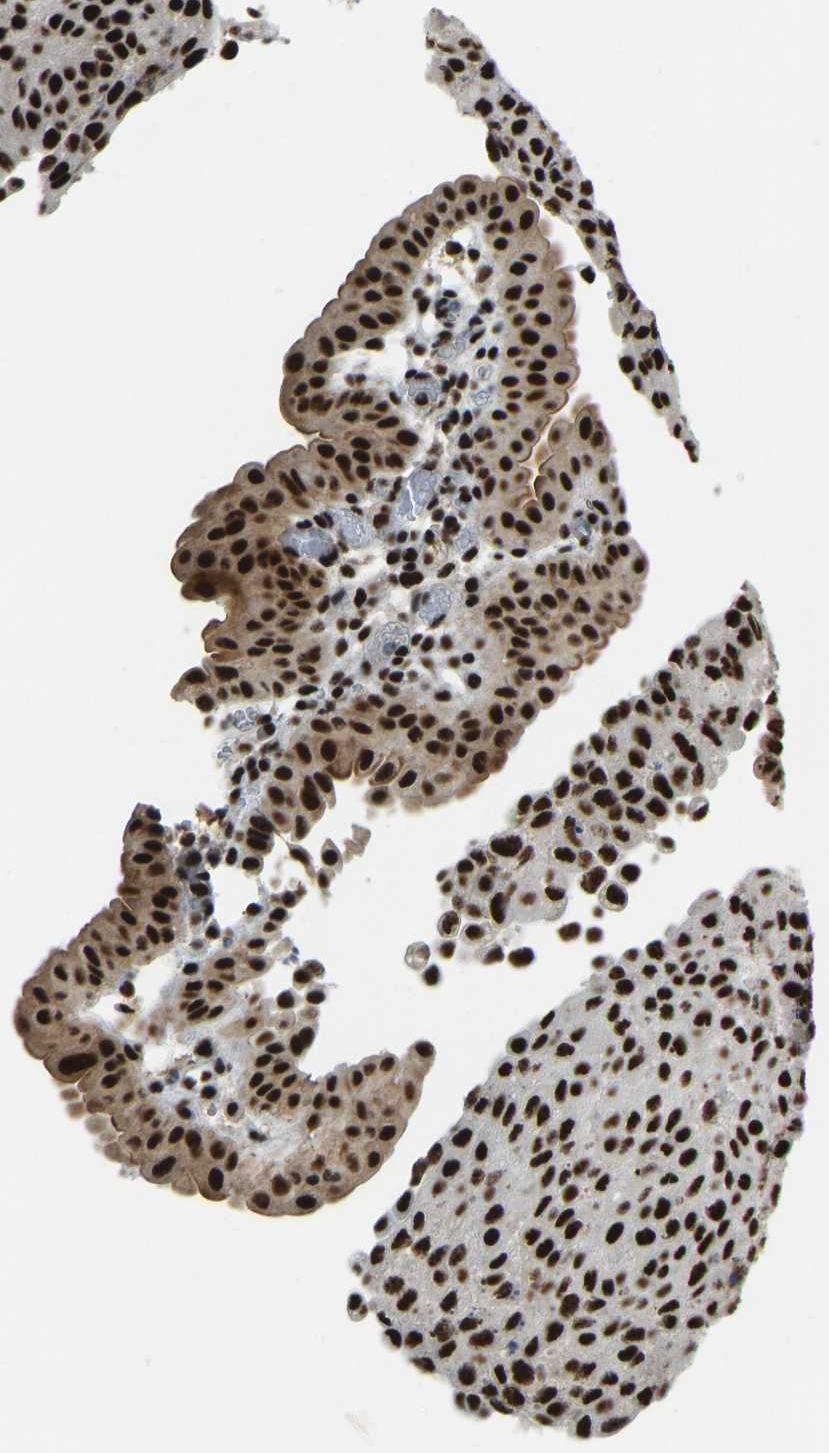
{"staining": {"intensity": "strong", "quantity": ">75%", "location": "nuclear"}, "tissue": "urothelial cancer", "cell_type": "Tumor cells", "image_type": "cancer", "snomed": [{"axis": "morphology", "description": "Urothelial carcinoma, Low grade"}, {"axis": "morphology", "description": "Urothelial carcinoma, High grade"}, {"axis": "topography", "description": "Urinary bladder"}], "caption": "Protein staining of low-grade urothelial carcinoma tissue shows strong nuclear expression in approximately >75% of tumor cells. Nuclei are stained in blue.", "gene": "FOXK1", "patient": {"sex": "male", "age": 35}}